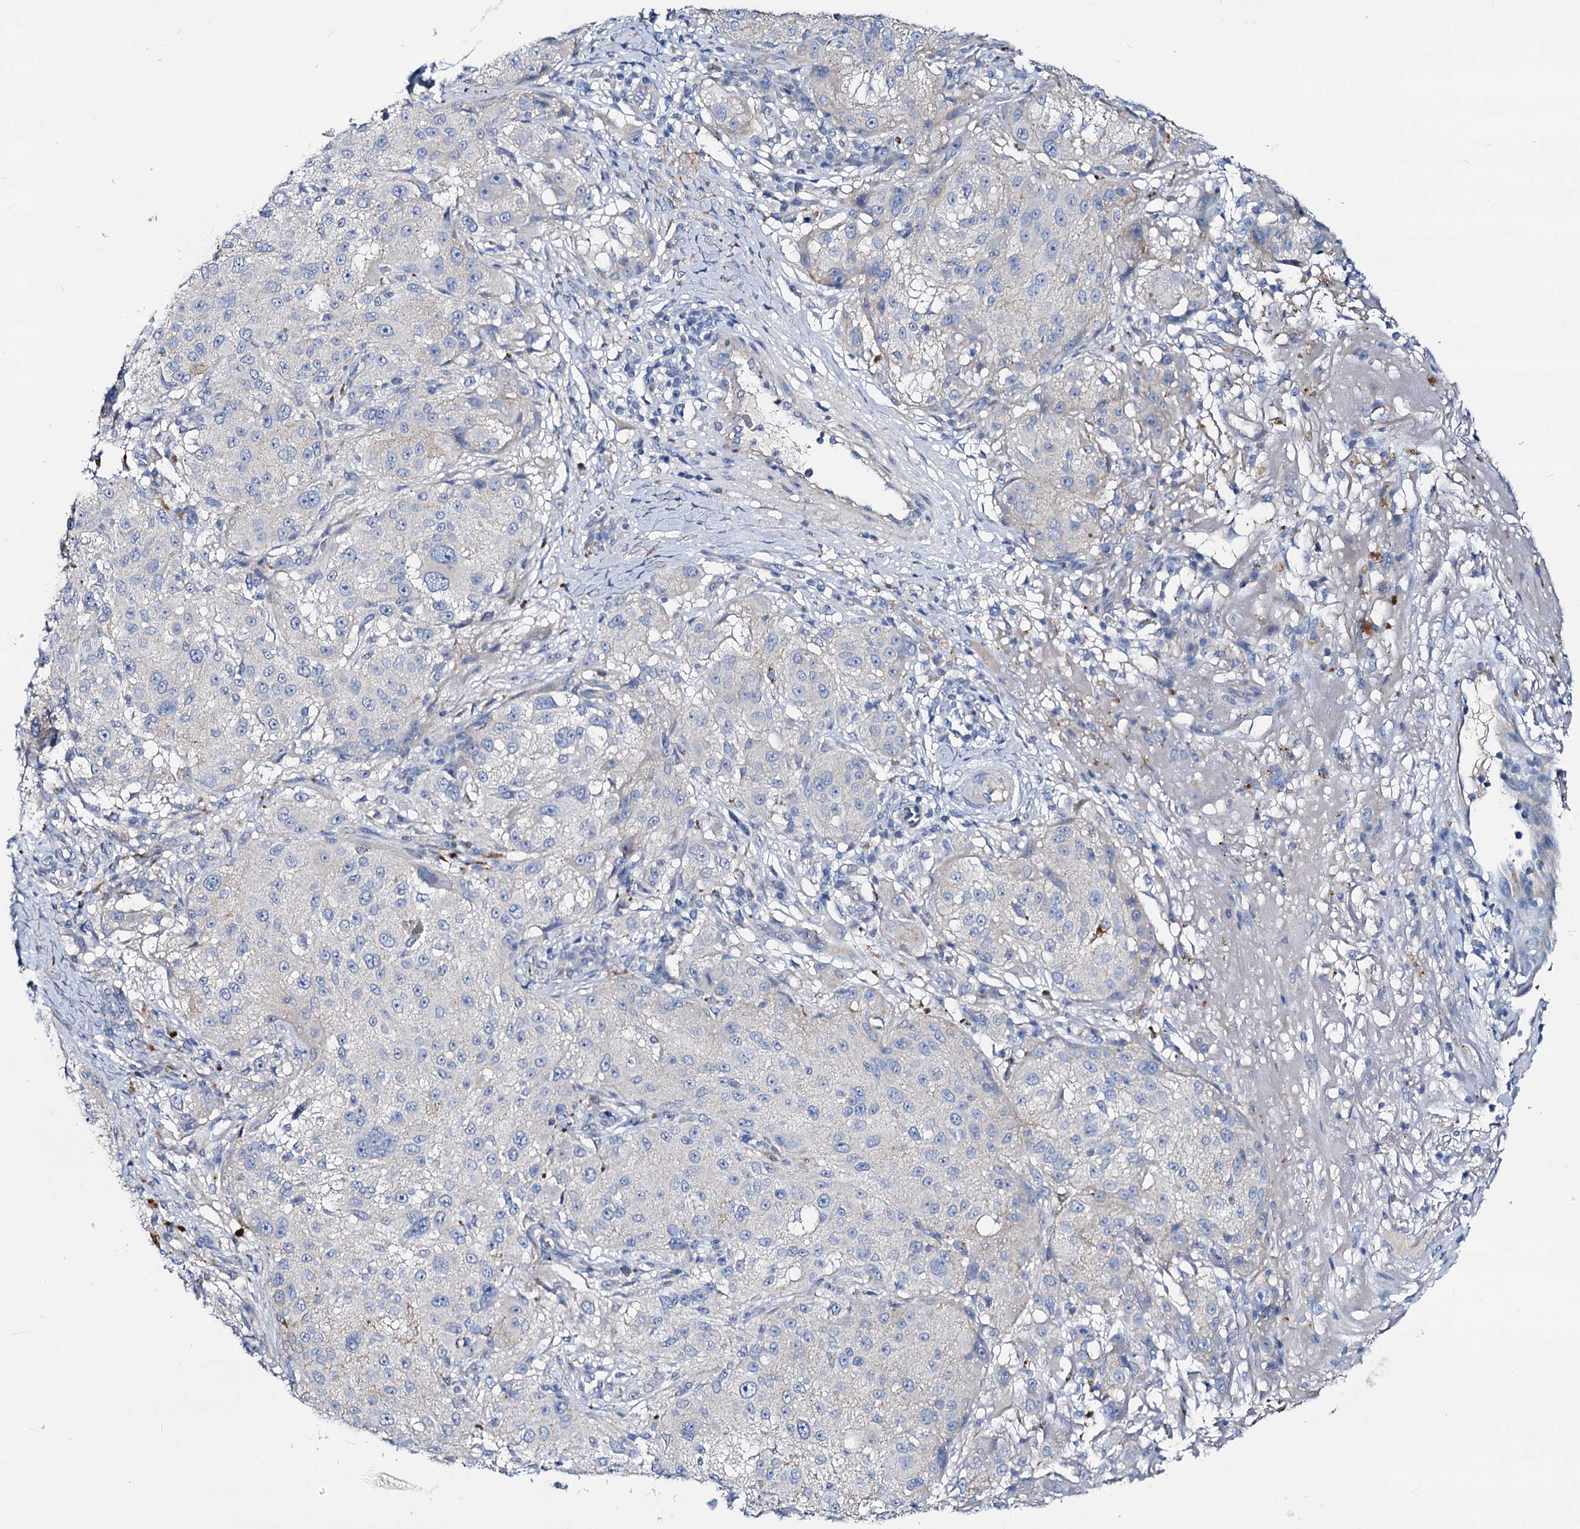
{"staining": {"intensity": "weak", "quantity": "<25%", "location": "cytoplasmic/membranous"}, "tissue": "melanoma", "cell_type": "Tumor cells", "image_type": "cancer", "snomed": [{"axis": "morphology", "description": "Necrosis, NOS"}, {"axis": "morphology", "description": "Malignant melanoma, NOS"}, {"axis": "topography", "description": "Skin"}], "caption": "DAB (3,3'-diaminobenzidine) immunohistochemical staining of human malignant melanoma shows no significant staining in tumor cells. The staining is performed using DAB brown chromogen with nuclei counter-stained in using hematoxylin.", "gene": "DYDC2", "patient": {"sex": "female", "age": 87}}